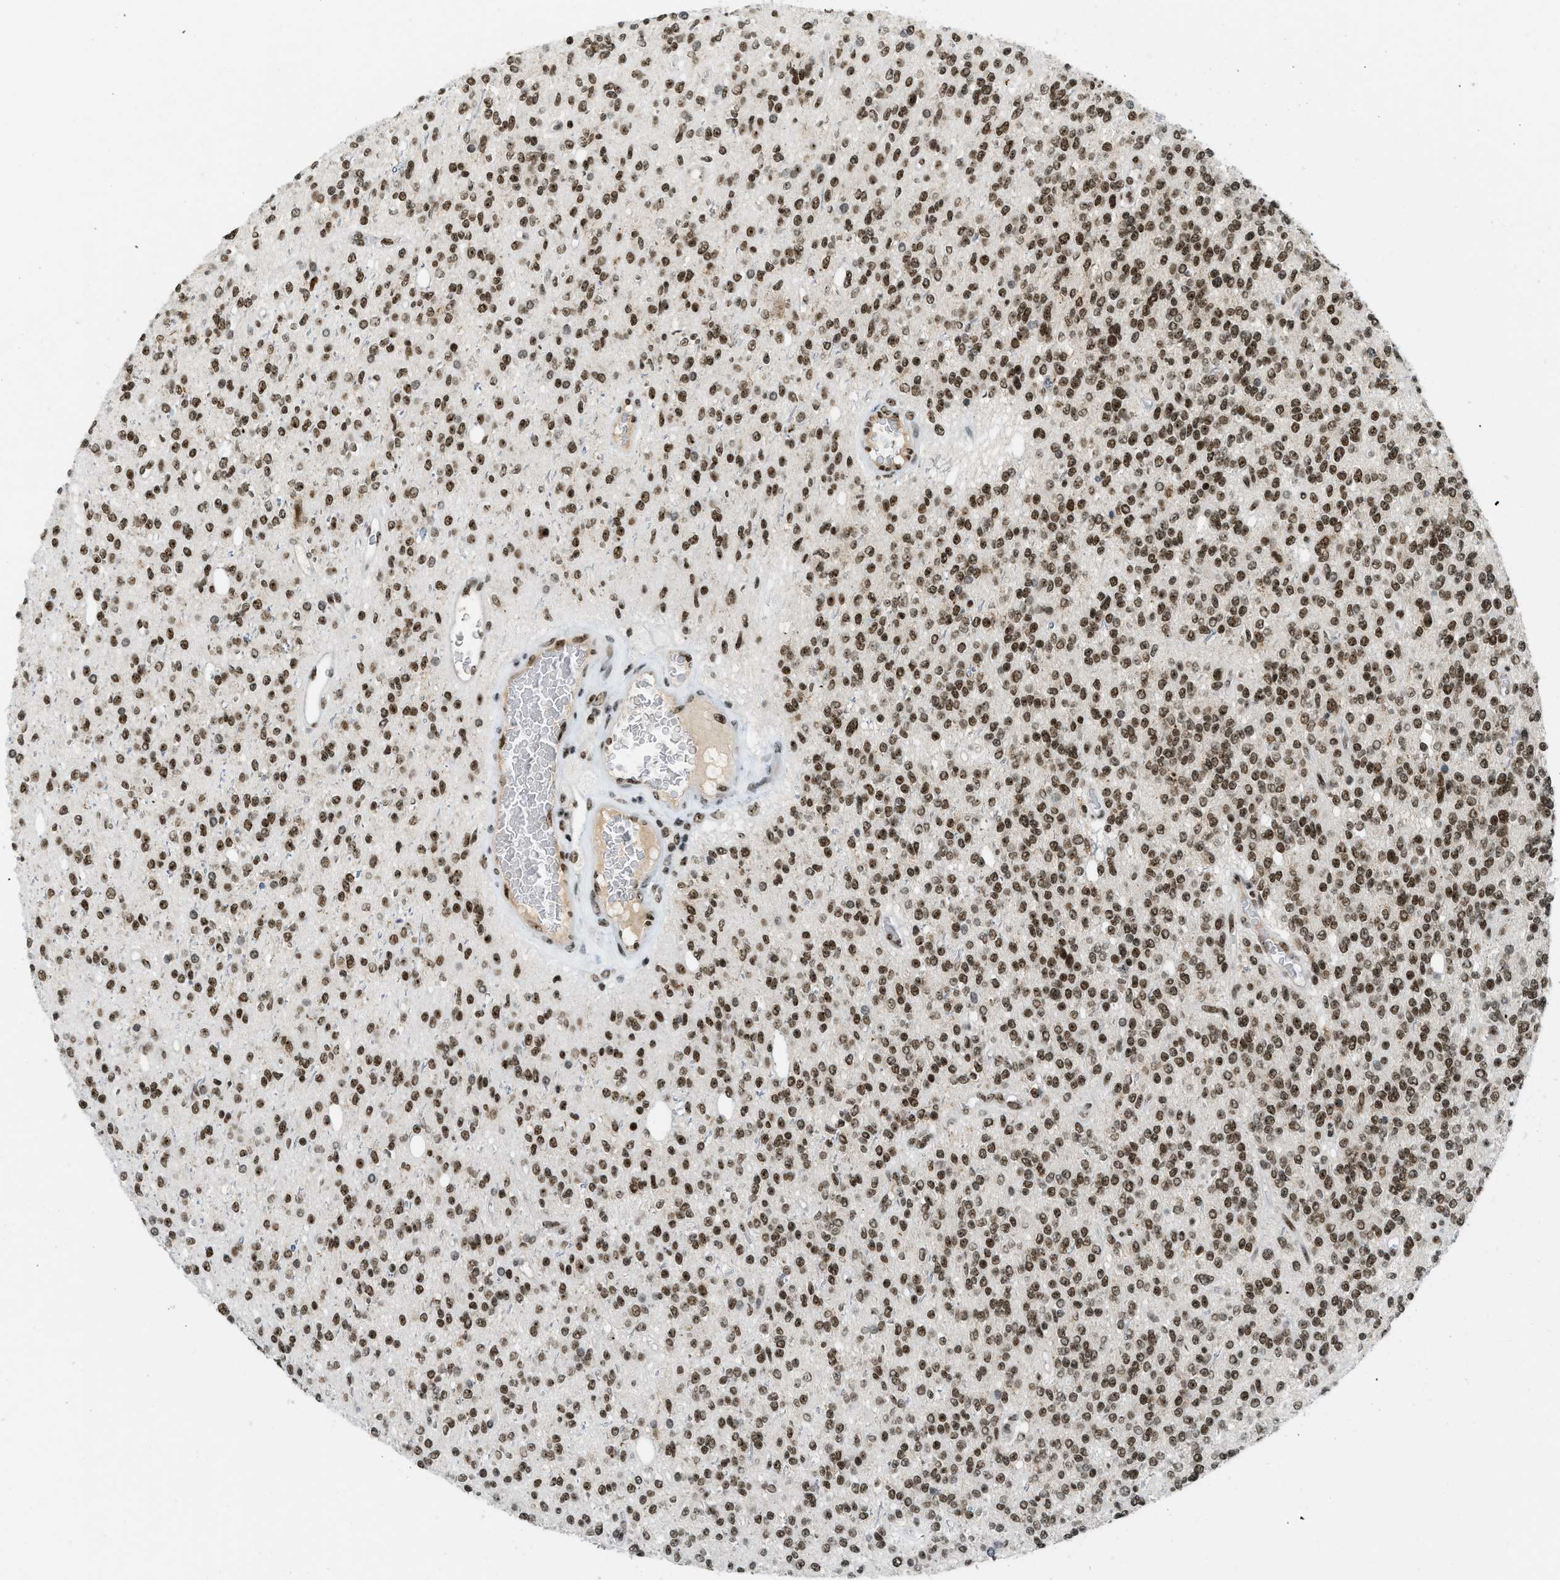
{"staining": {"intensity": "strong", "quantity": ">75%", "location": "nuclear"}, "tissue": "glioma", "cell_type": "Tumor cells", "image_type": "cancer", "snomed": [{"axis": "morphology", "description": "Glioma, malignant, High grade"}, {"axis": "topography", "description": "Brain"}], "caption": "This is a micrograph of immunohistochemistry (IHC) staining of high-grade glioma (malignant), which shows strong expression in the nuclear of tumor cells.", "gene": "URB1", "patient": {"sex": "male", "age": 34}}